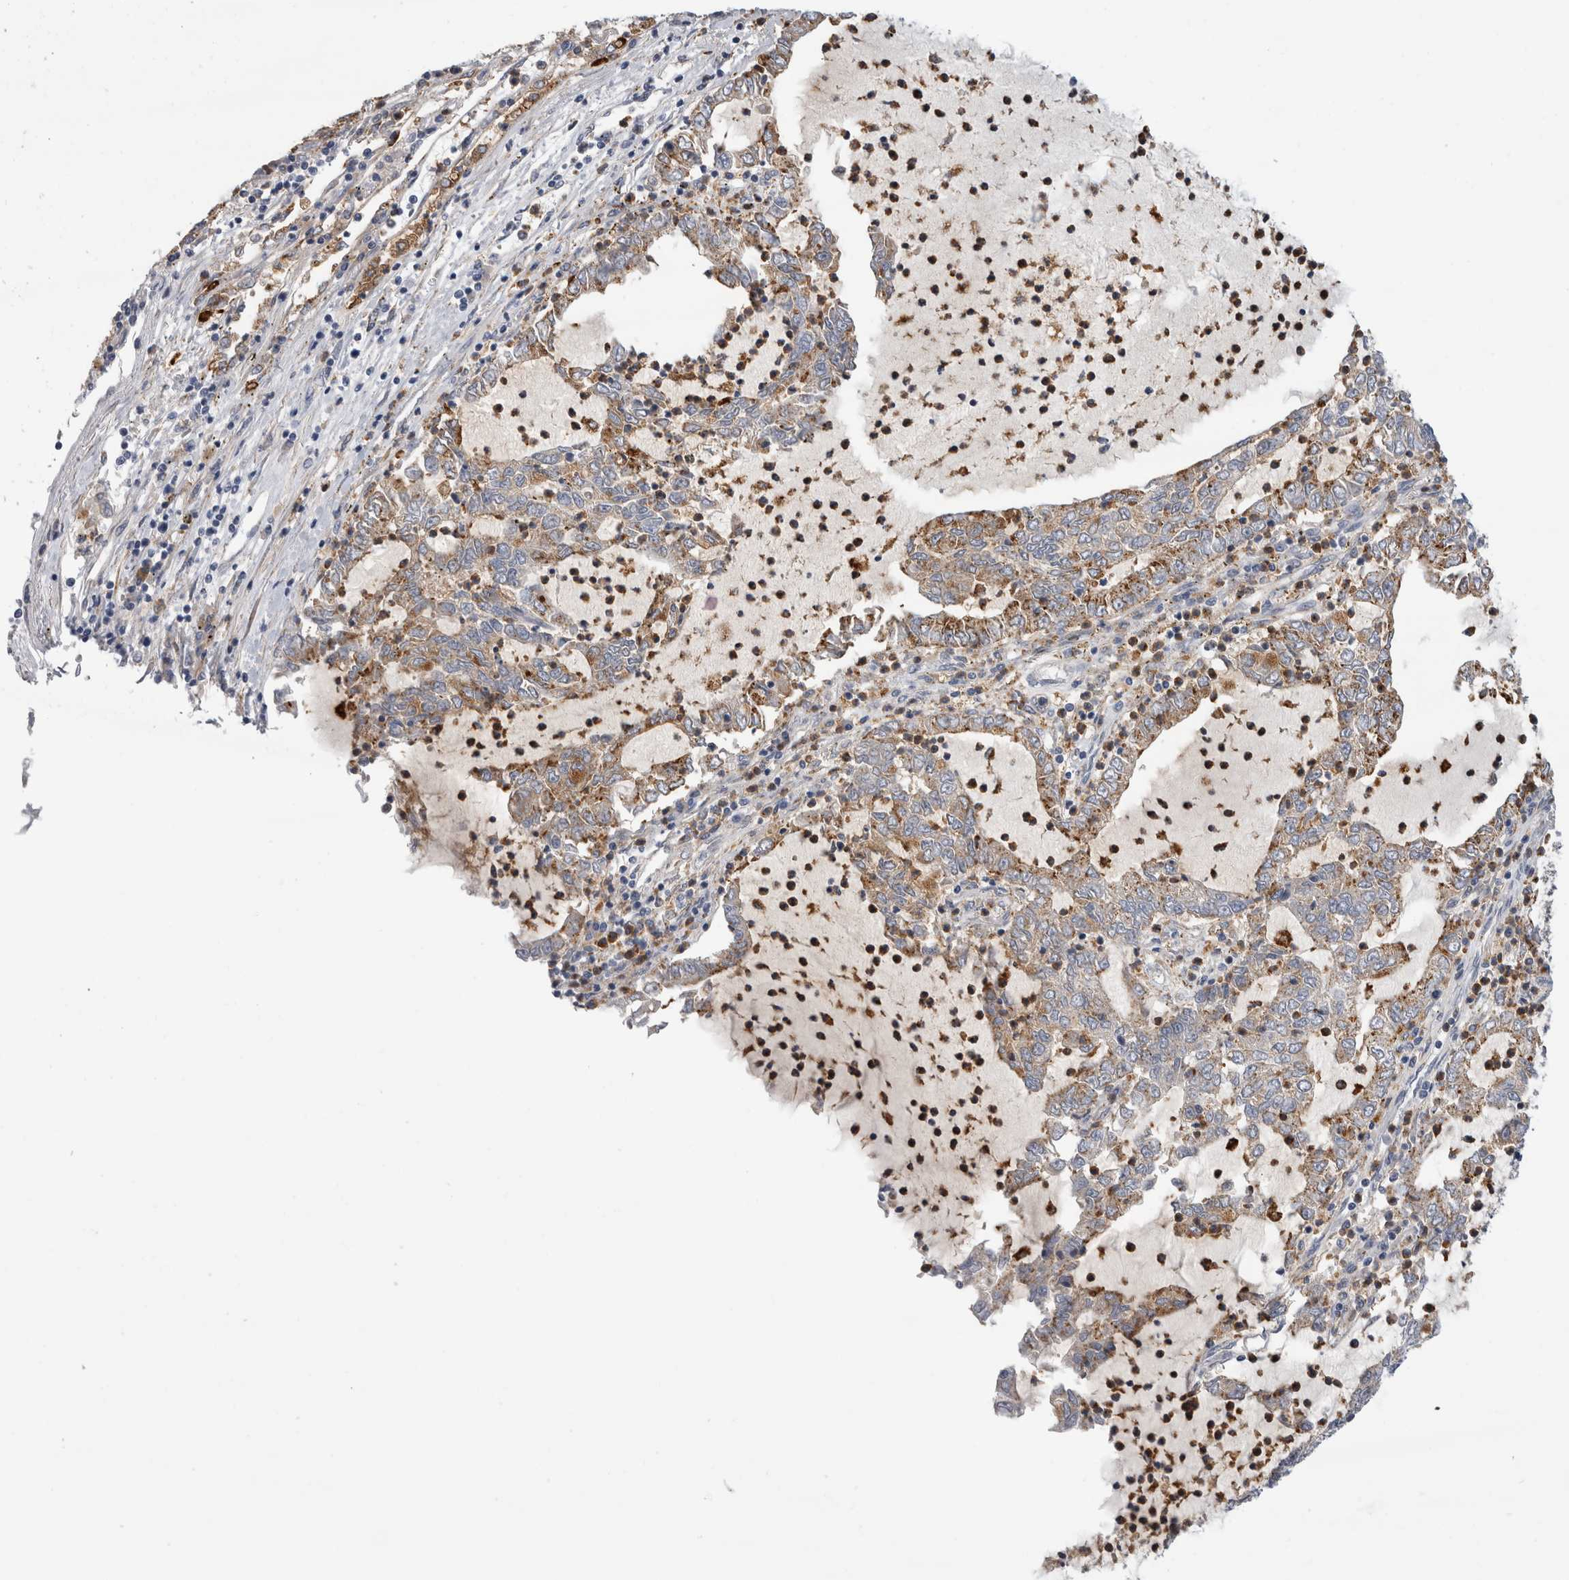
{"staining": {"intensity": "moderate", "quantity": "25%-75%", "location": "cytoplasmic/membranous"}, "tissue": "lung cancer", "cell_type": "Tumor cells", "image_type": "cancer", "snomed": [{"axis": "morphology", "description": "Adenocarcinoma, NOS"}, {"axis": "topography", "description": "Lung"}], "caption": "Protein staining of lung adenocarcinoma tissue reveals moderate cytoplasmic/membranous expression in approximately 25%-75% of tumor cells.", "gene": "CD63", "patient": {"sex": "female", "age": 51}}